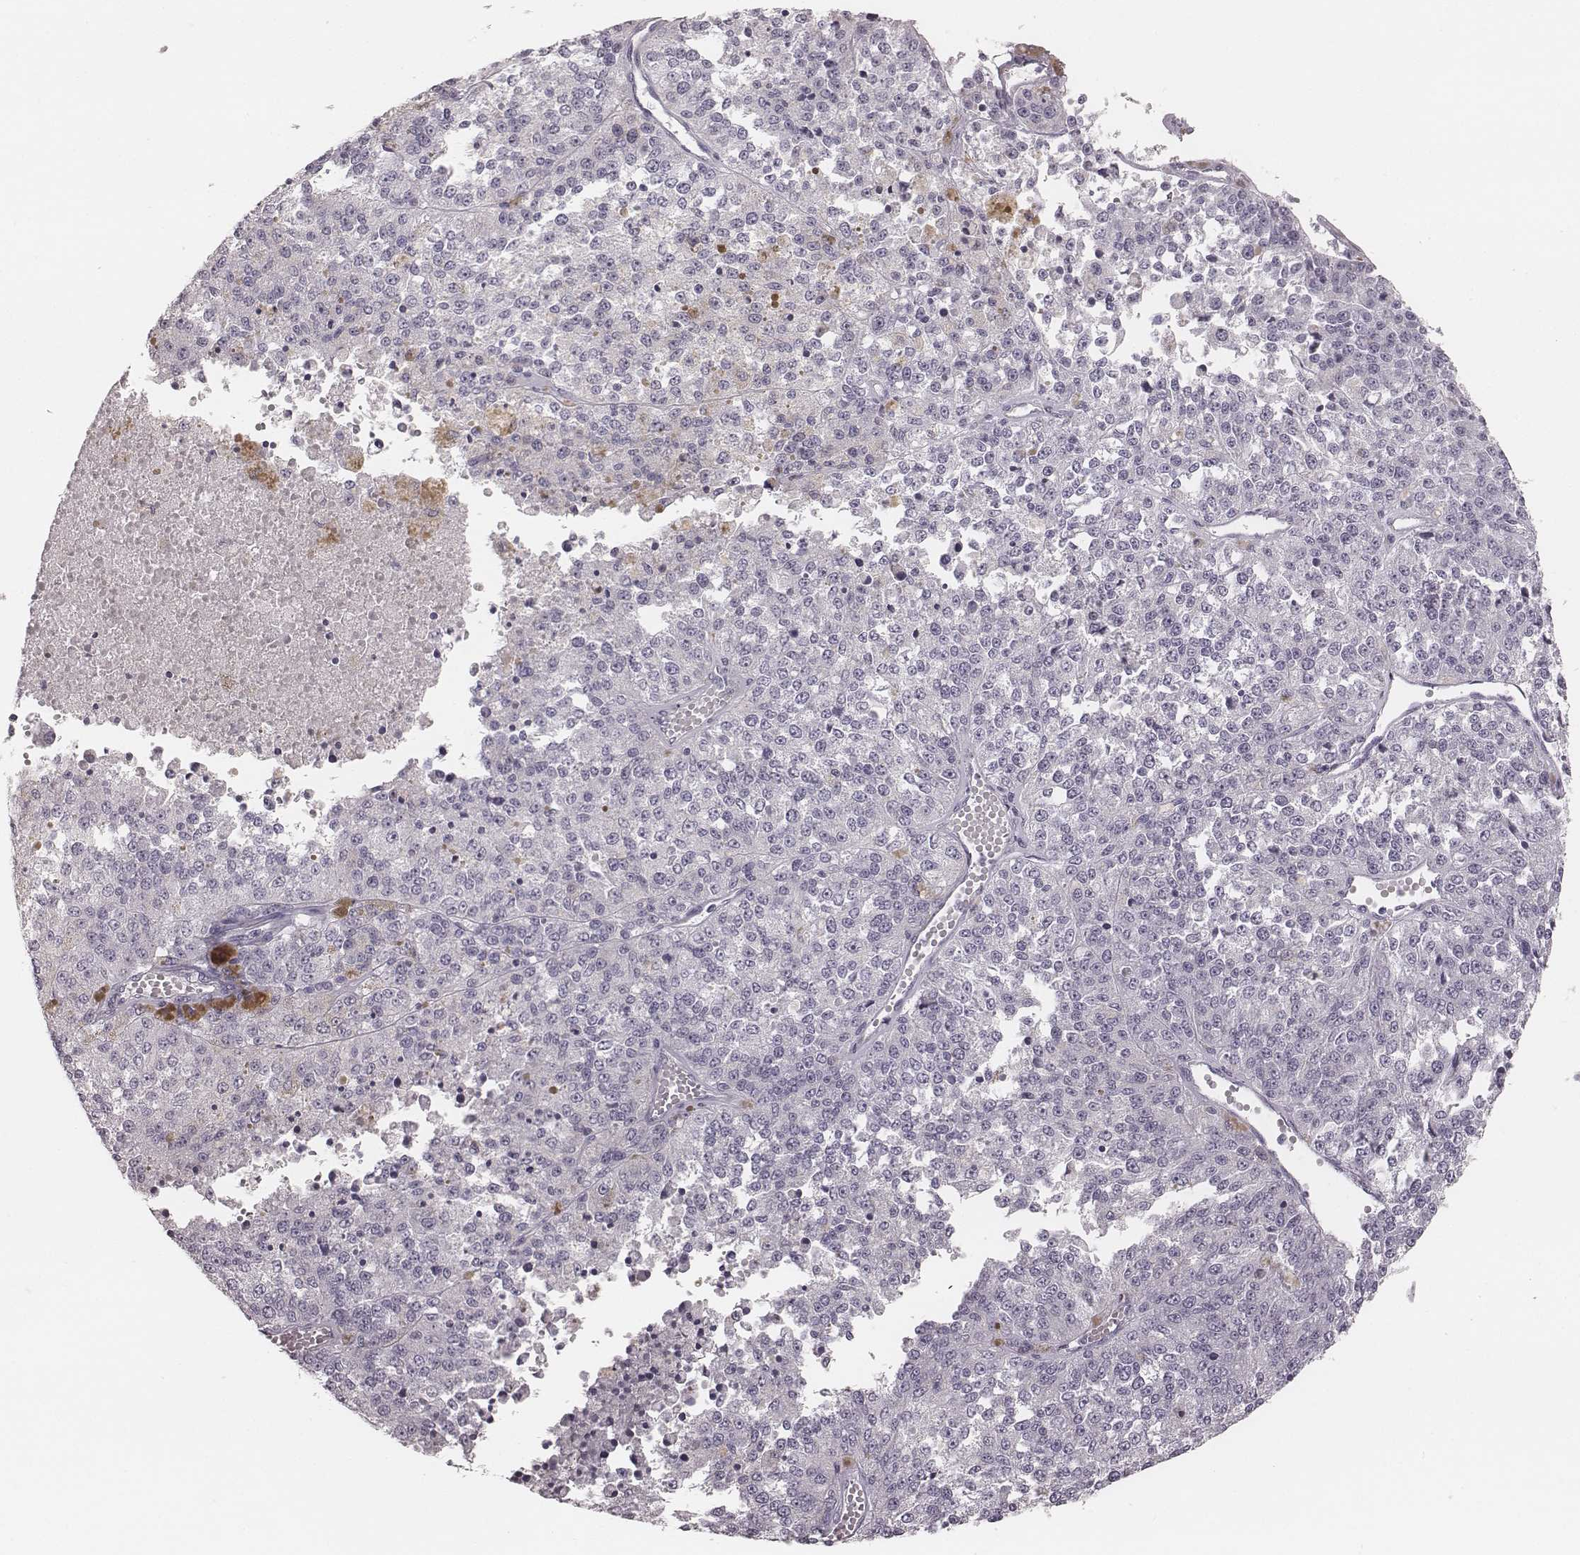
{"staining": {"intensity": "negative", "quantity": "none", "location": "none"}, "tissue": "melanoma", "cell_type": "Tumor cells", "image_type": "cancer", "snomed": [{"axis": "morphology", "description": "Malignant melanoma, Metastatic site"}, {"axis": "topography", "description": "Lymph node"}], "caption": "Tumor cells are negative for protein expression in human malignant melanoma (metastatic site). (DAB (3,3'-diaminobenzidine) immunohistochemistry (IHC), high magnification).", "gene": "SPA17", "patient": {"sex": "female", "age": 64}}